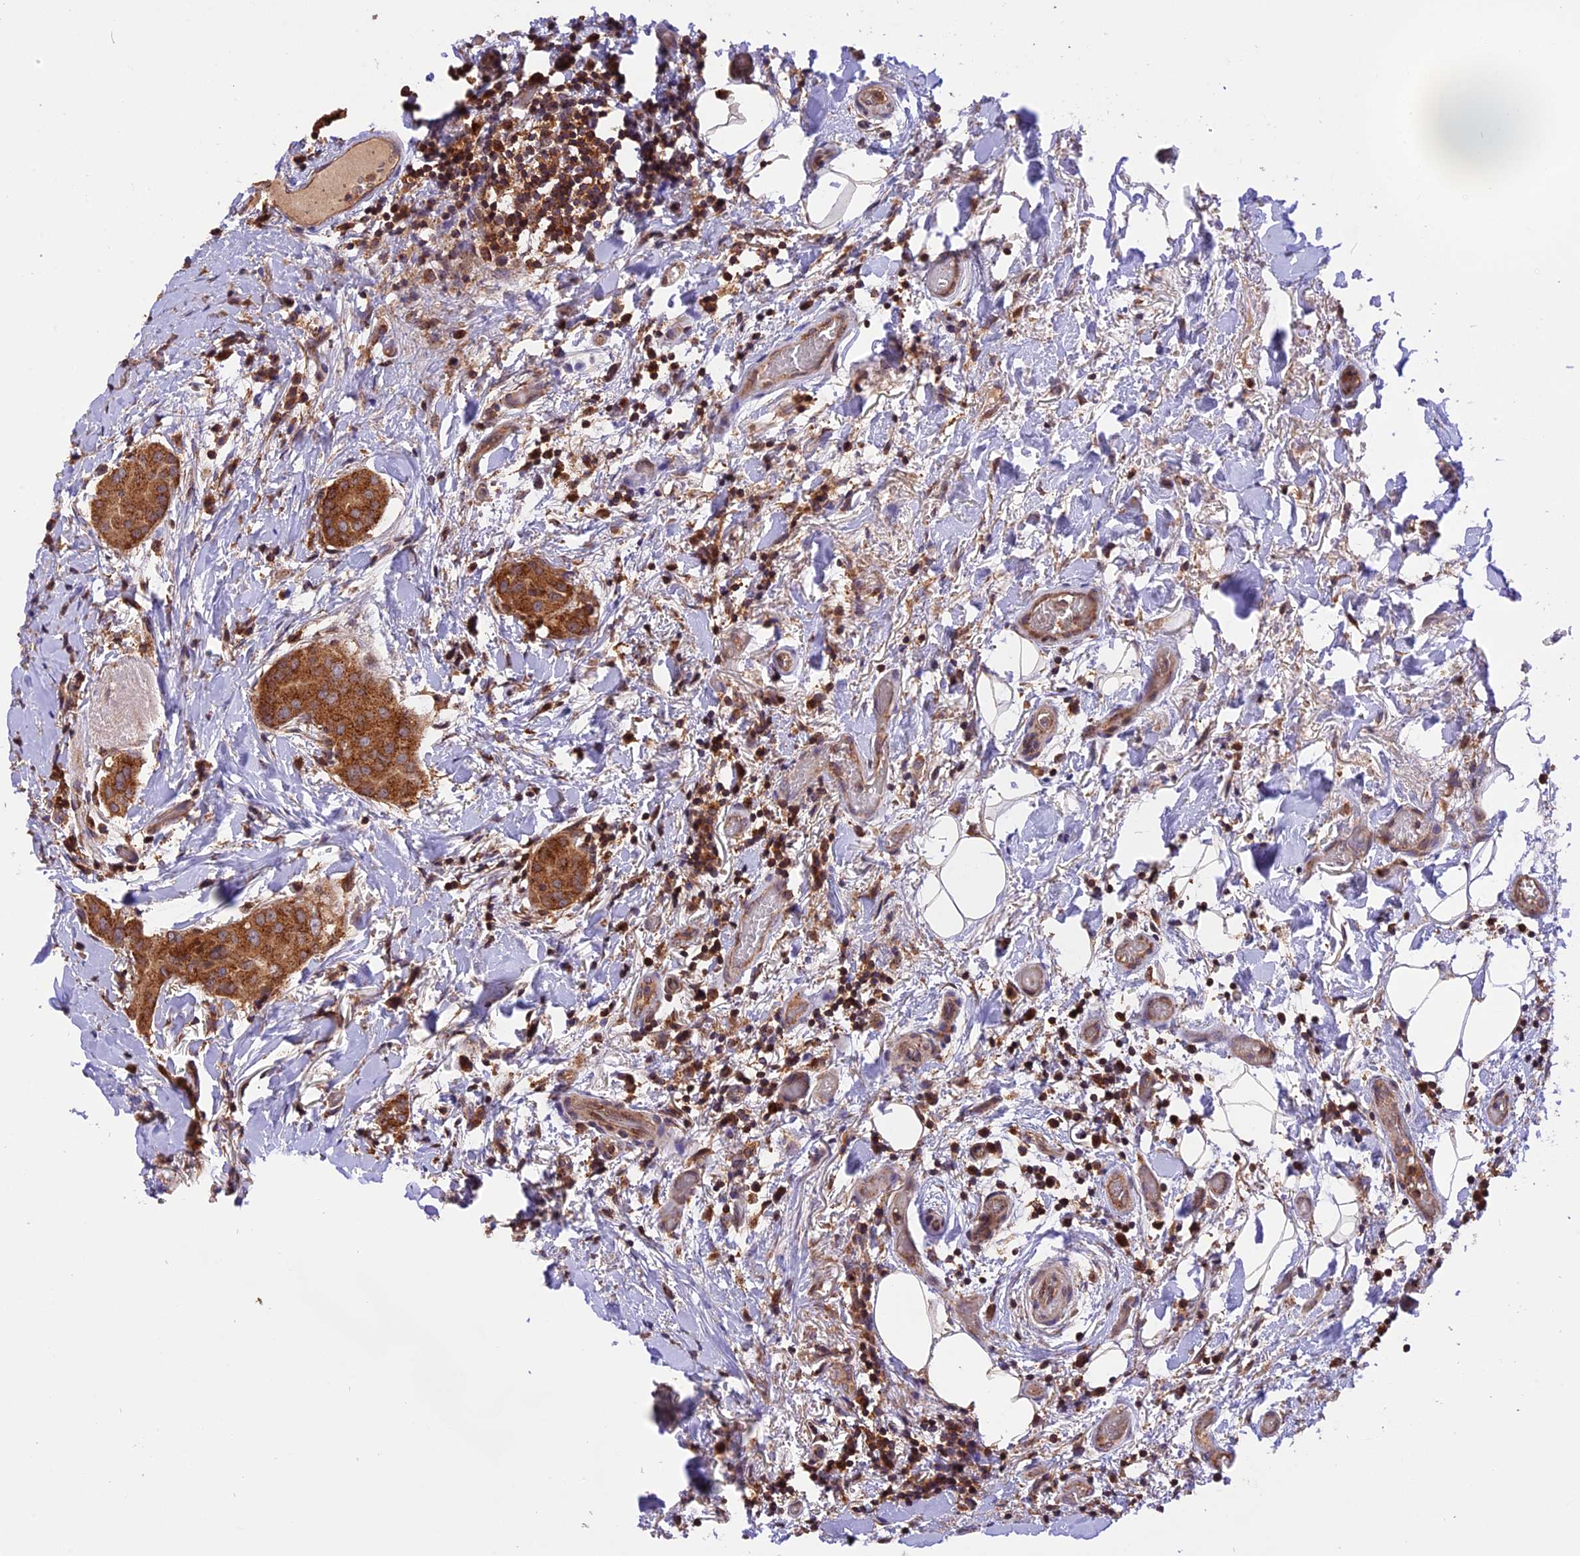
{"staining": {"intensity": "moderate", "quantity": ">75%", "location": "cytoplasmic/membranous"}, "tissue": "thyroid cancer", "cell_type": "Tumor cells", "image_type": "cancer", "snomed": [{"axis": "morphology", "description": "Papillary adenocarcinoma, NOS"}, {"axis": "topography", "description": "Thyroid gland"}], "caption": "IHC (DAB) staining of human thyroid cancer reveals moderate cytoplasmic/membranous protein expression in approximately >75% of tumor cells.", "gene": "PEX3", "patient": {"sex": "male", "age": 33}}